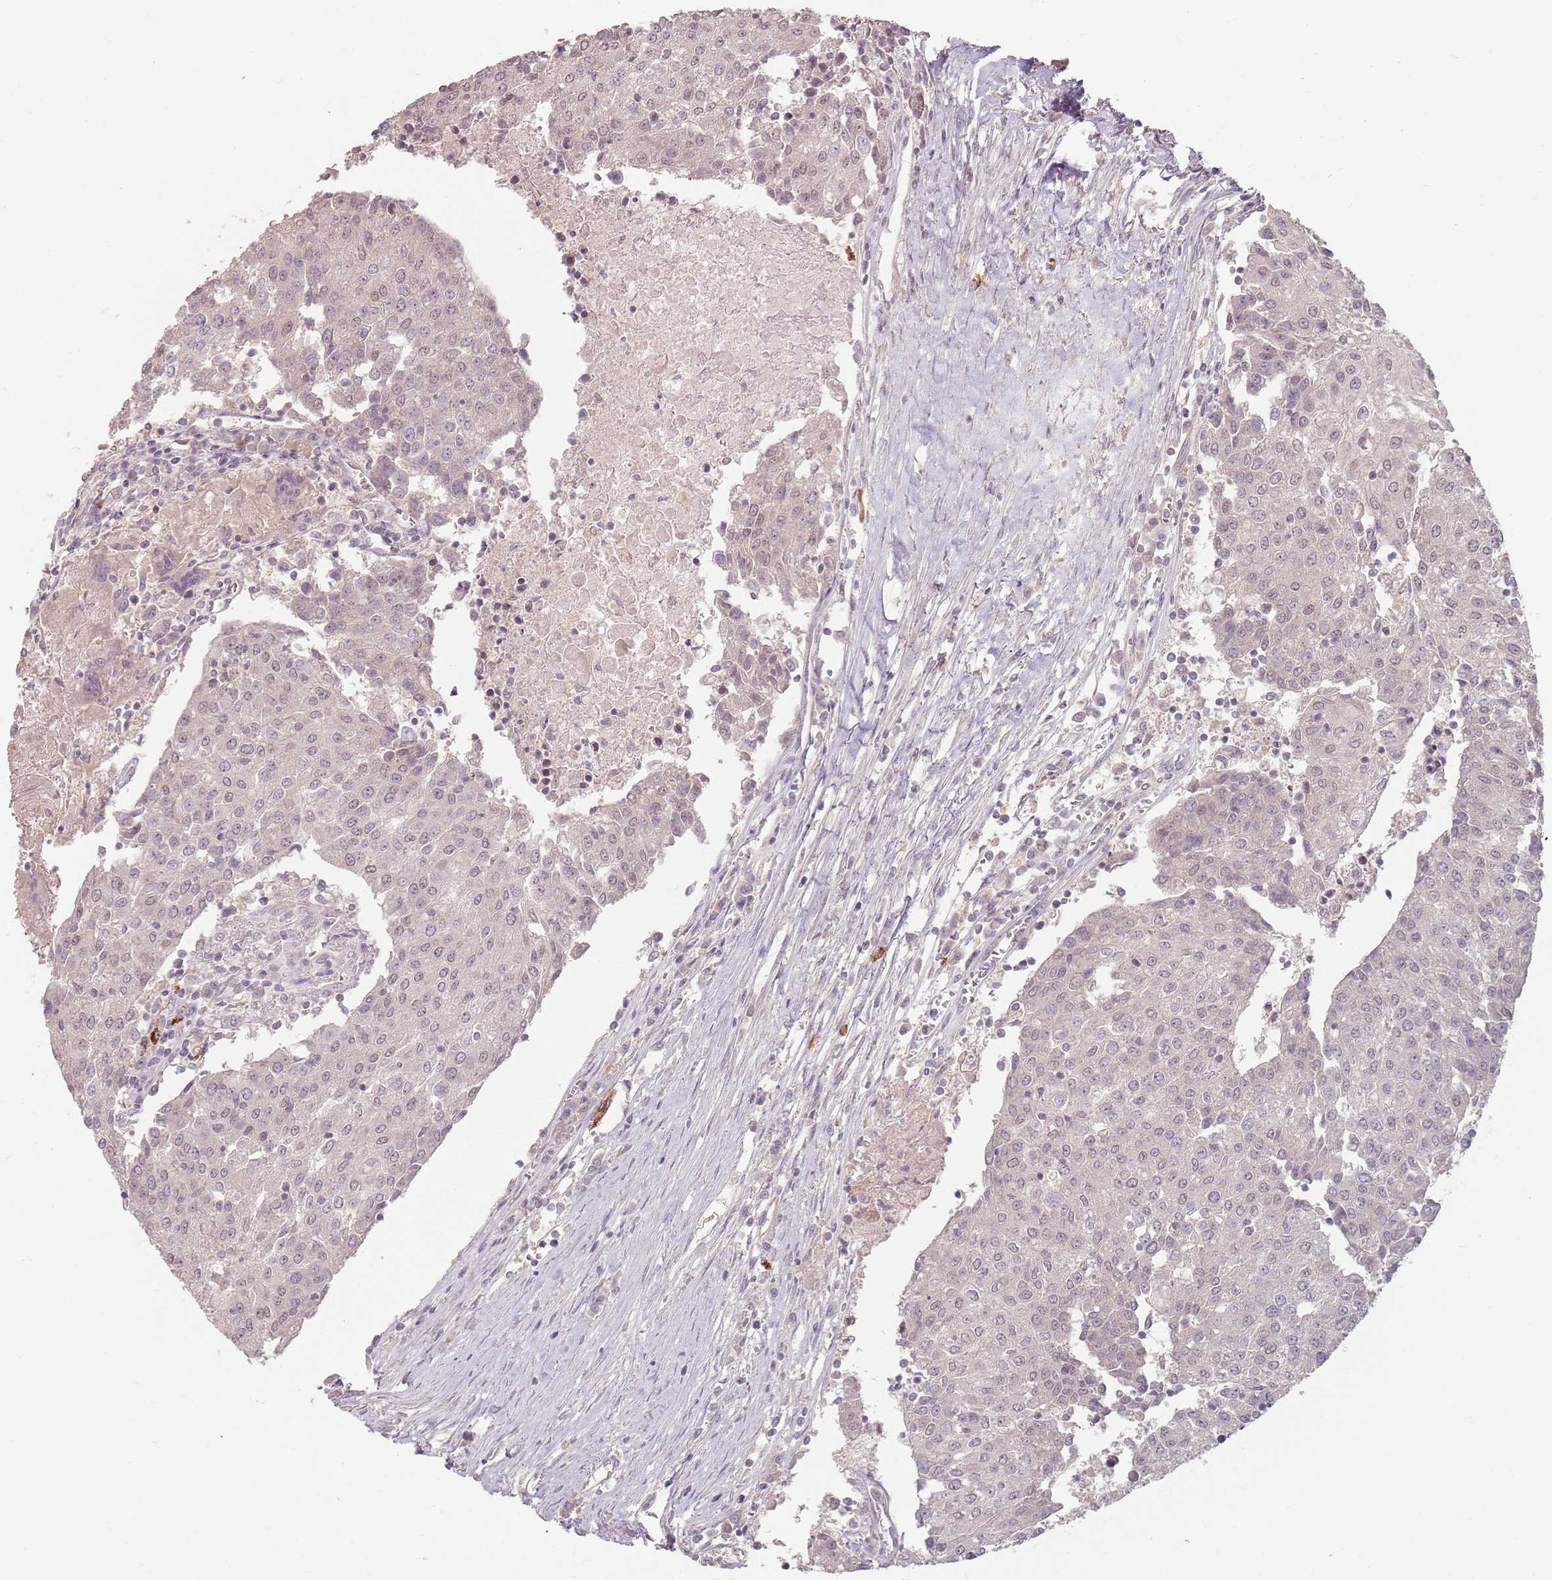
{"staining": {"intensity": "negative", "quantity": "none", "location": "none"}, "tissue": "urothelial cancer", "cell_type": "Tumor cells", "image_type": "cancer", "snomed": [{"axis": "morphology", "description": "Urothelial carcinoma, High grade"}, {"axis": "topography", "description": "Urinary bladder"}], "caption": "Urothelial carcinoma (high-grade) was stained to show a protein in brown. There is no significant expression in tumor cells.", "gene": "CCDC168", "patient": {"sex": "female", "age": 85}}